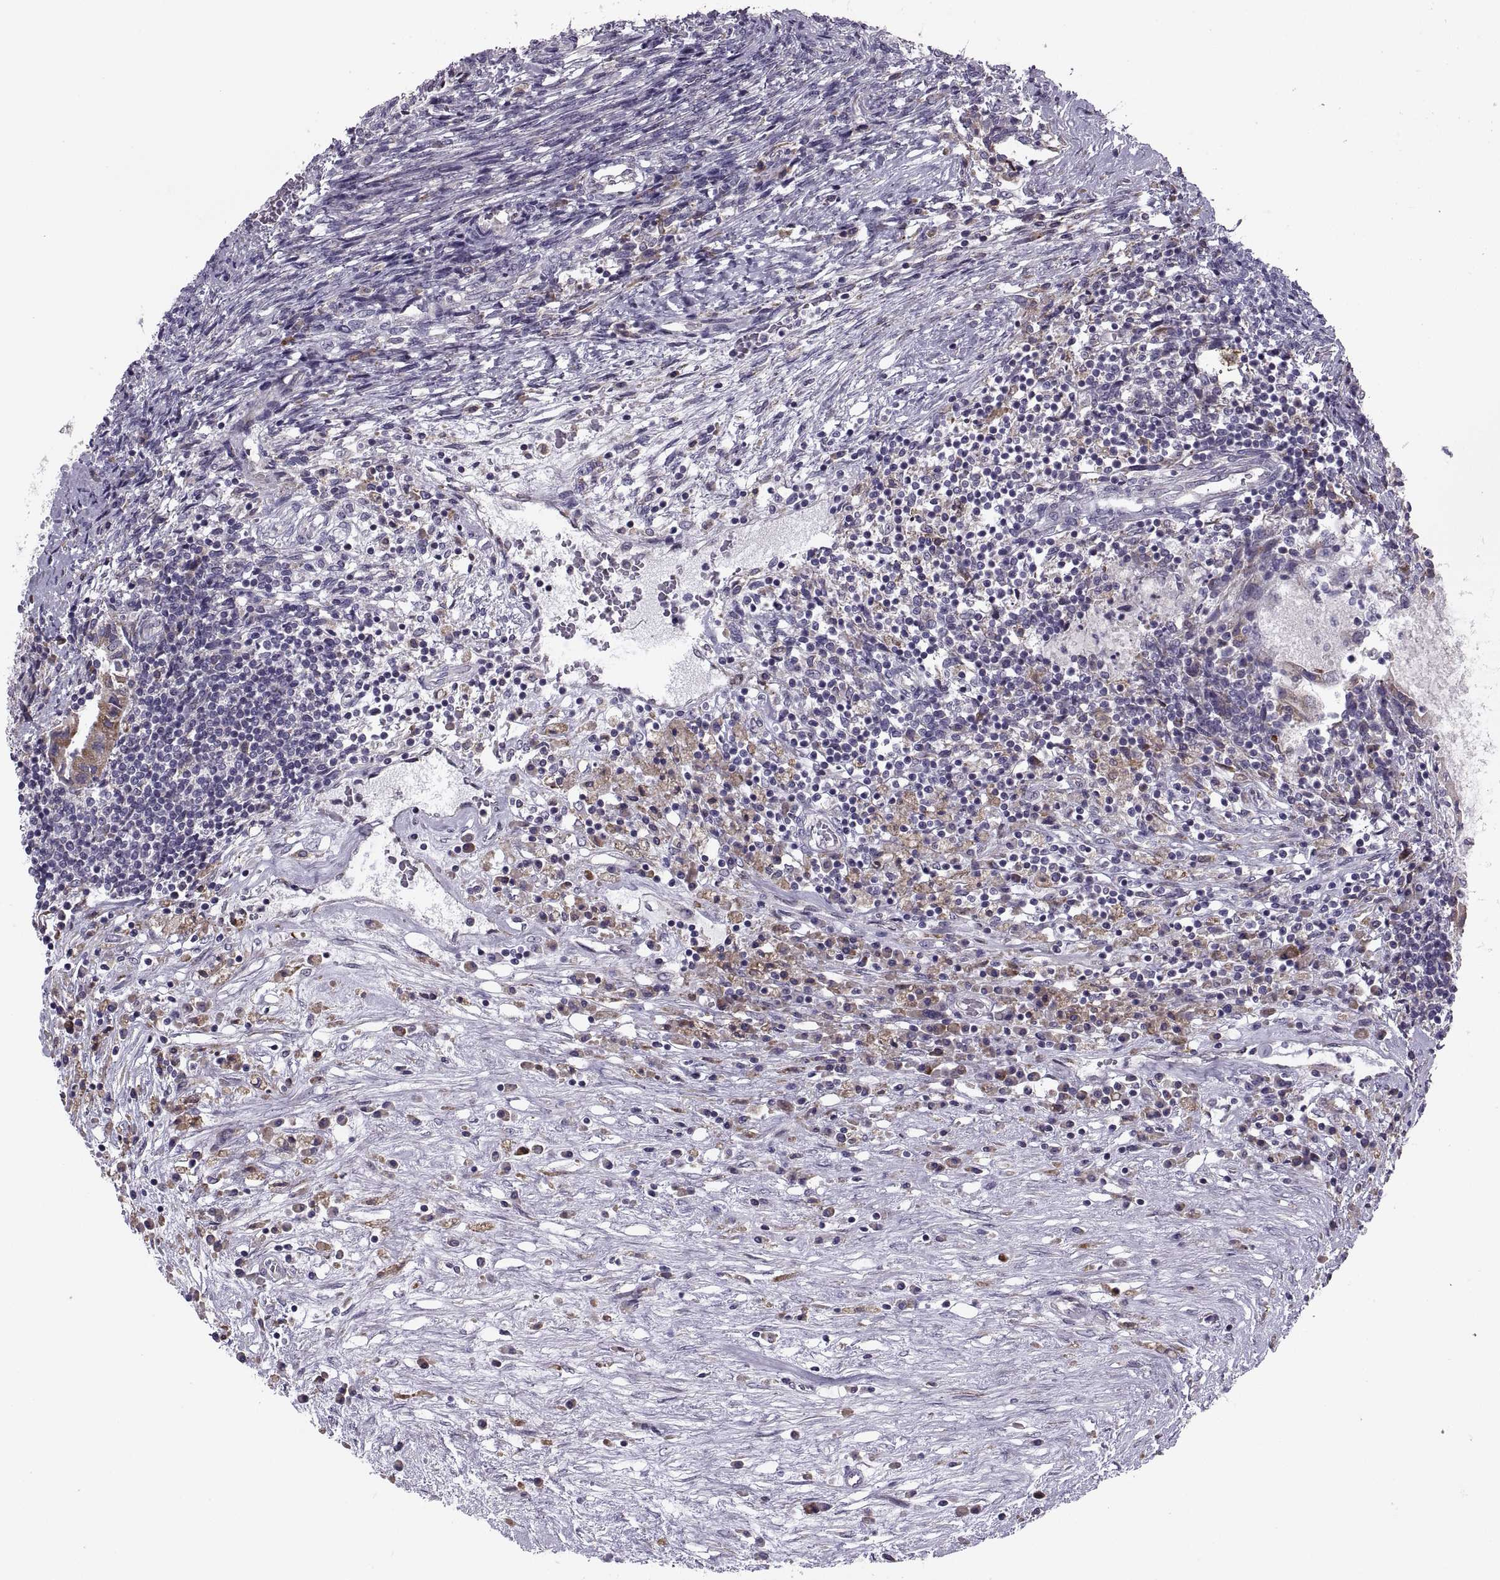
{"staining": {"intensity": "moderate", "quantity": "<25%", "location": "cytoplasmic/membranous"}, "tissue": "testis cancer", "cell_type": "Tumor cells", "image_type": "cancer", "snomed": [{"axis": "morphology", "description": "Carcinoma, Embryonal, NOS"}, {"axis": "topography", "description": "Testis"}], "caption": "High-magnification brightfield microscopy of testis cancer stained with DAB (3,3'-diaminobenzidine) (brown) and counterstained with hematoxylin (blue). tumor cells exhibit moderate cytoplasmic/membranous expression is seen in approximately<25% of cells. (DAB (3,3'-diaminobenzidine) IHC, brown staining for protein, blue staining for nuclei).", "gene": "LETM2", "patient": {"sex": "male", "age": 37}}